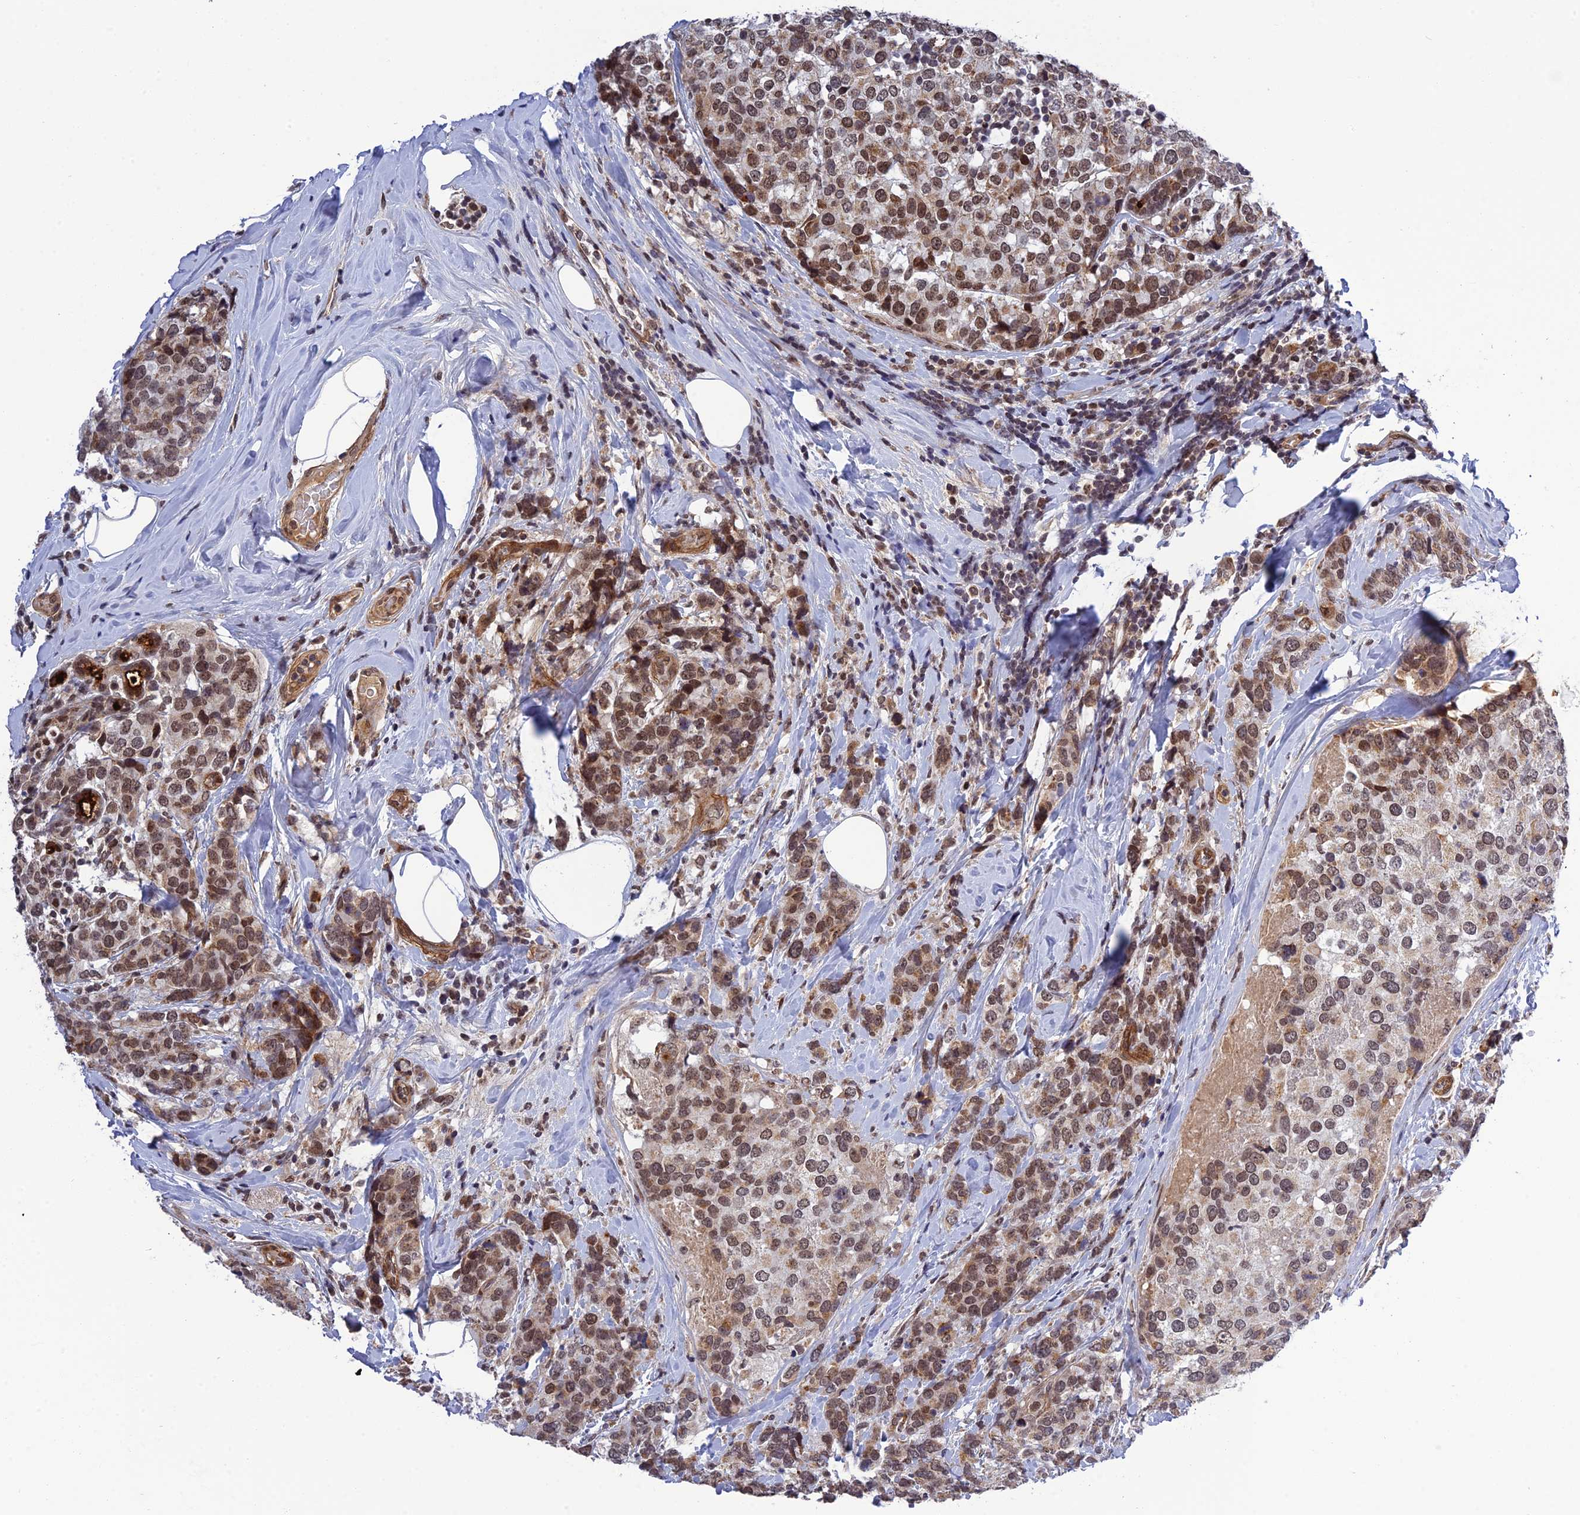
{"staining": {"intensity": "moderate", "quantity": ">75%", "location": "nuclear"}, "tissue": "breast cancer", "cell_type": "Tumor cells", "image_type": "cancer", "snomed": [{"axis": "morphology", "description": "Lobular carcinoma"}, {"axis": "topography", "description": "Breast"}], "caption": "Brown immunohistochemical staining in breast cancer reveals moderate nuclear positivity in approximately >75% of tumor cells.", "gene": "REXO1", "patient": {"sex": "female", "age": 59}}